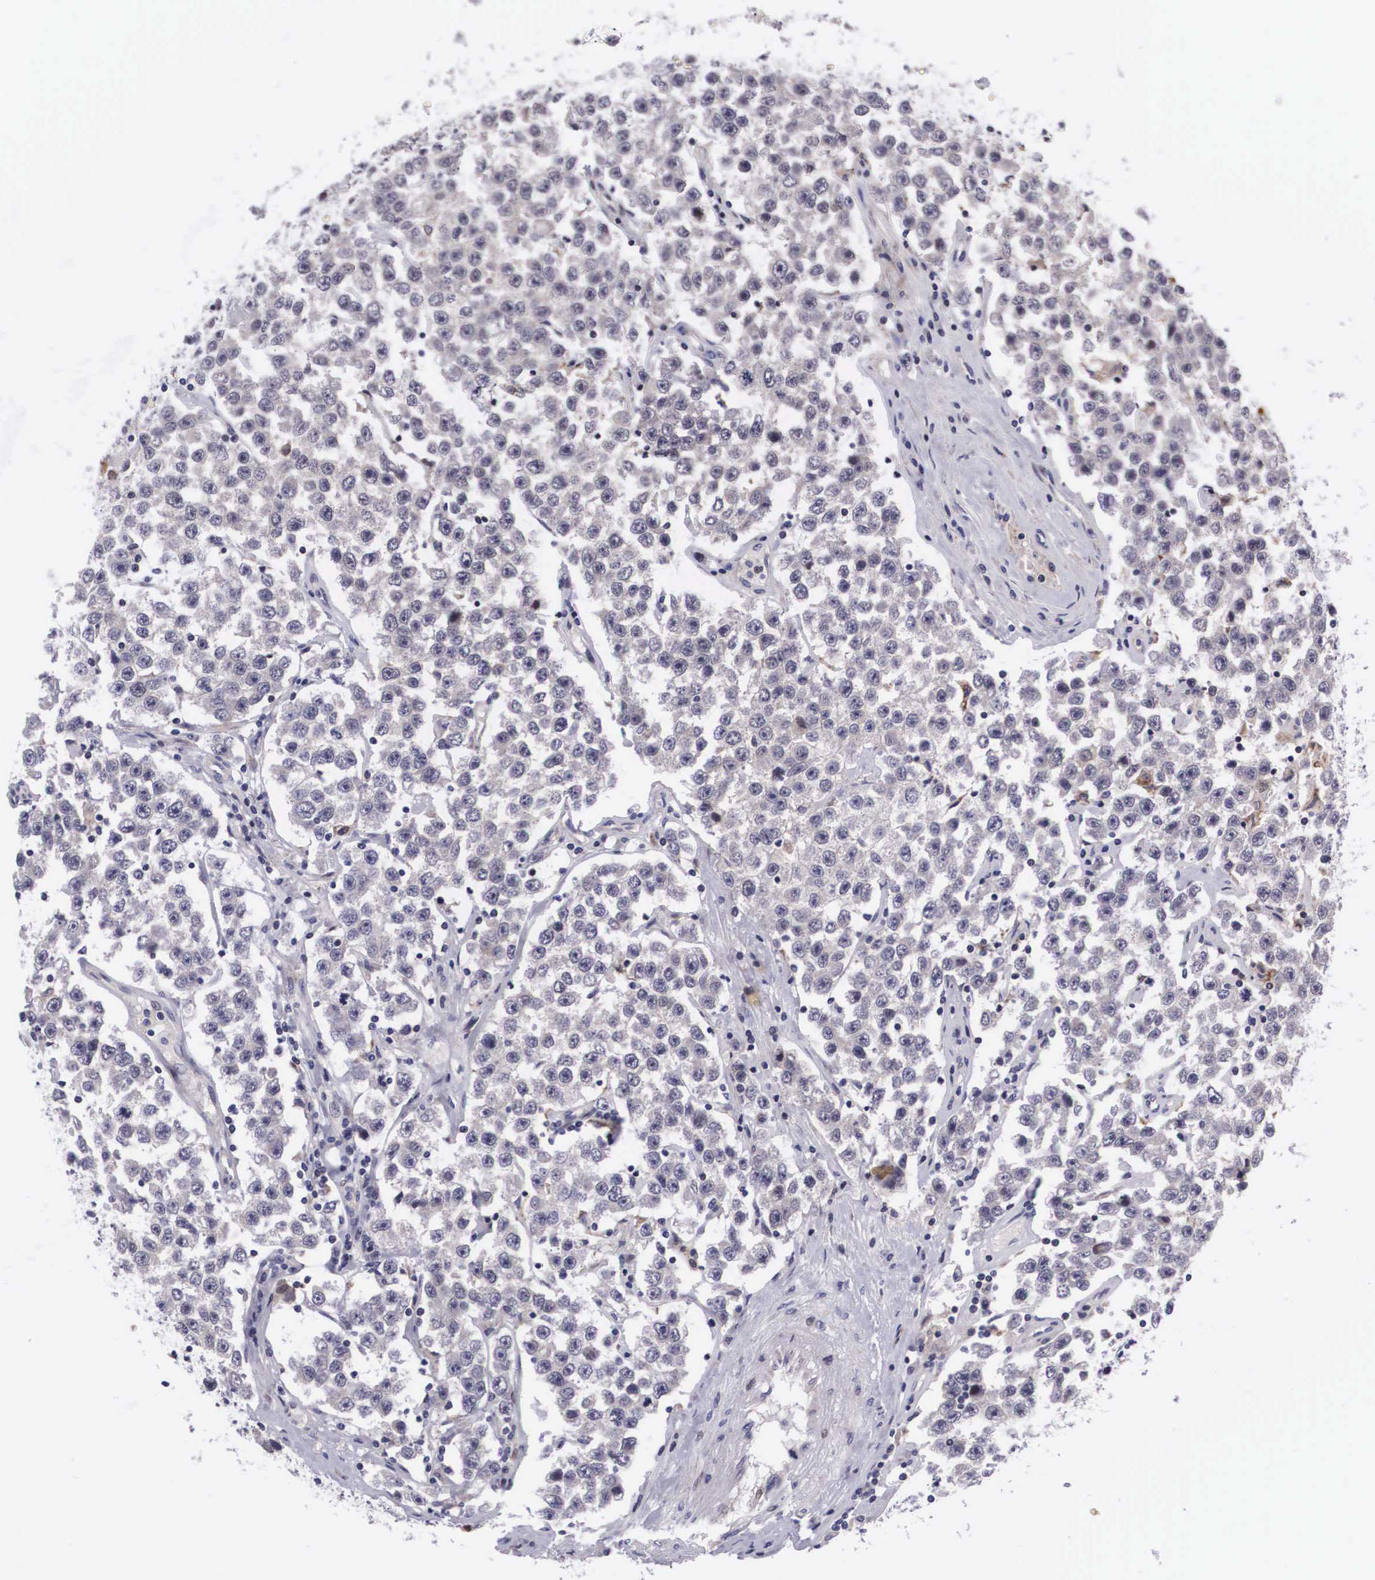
{"staining": {"intensity": "weak", "quantity": "25%-75%", "location": "nuclear"}, "tissue": "testis cancer", "cell_type": "Tumor cells", "image_type": "cancer", "snomed": [{"axis": "morphology", "description": "Seminoma, NOS"}, {"axis": "topography", "description": "Testis"}], "caption": "Seminoma (testis) was stained to show a protein in brown. There is low levels of weak nuclear positivity in about 25%-75% of tumor cells. The staining was performed using DAB (3,3'-diaminobenzidine), with brown indicating positive protein expression. Nuclei are stained blue with hematoxylin.", "gene": "EMID1", "patient": {"sex": "male", "age": 52}}